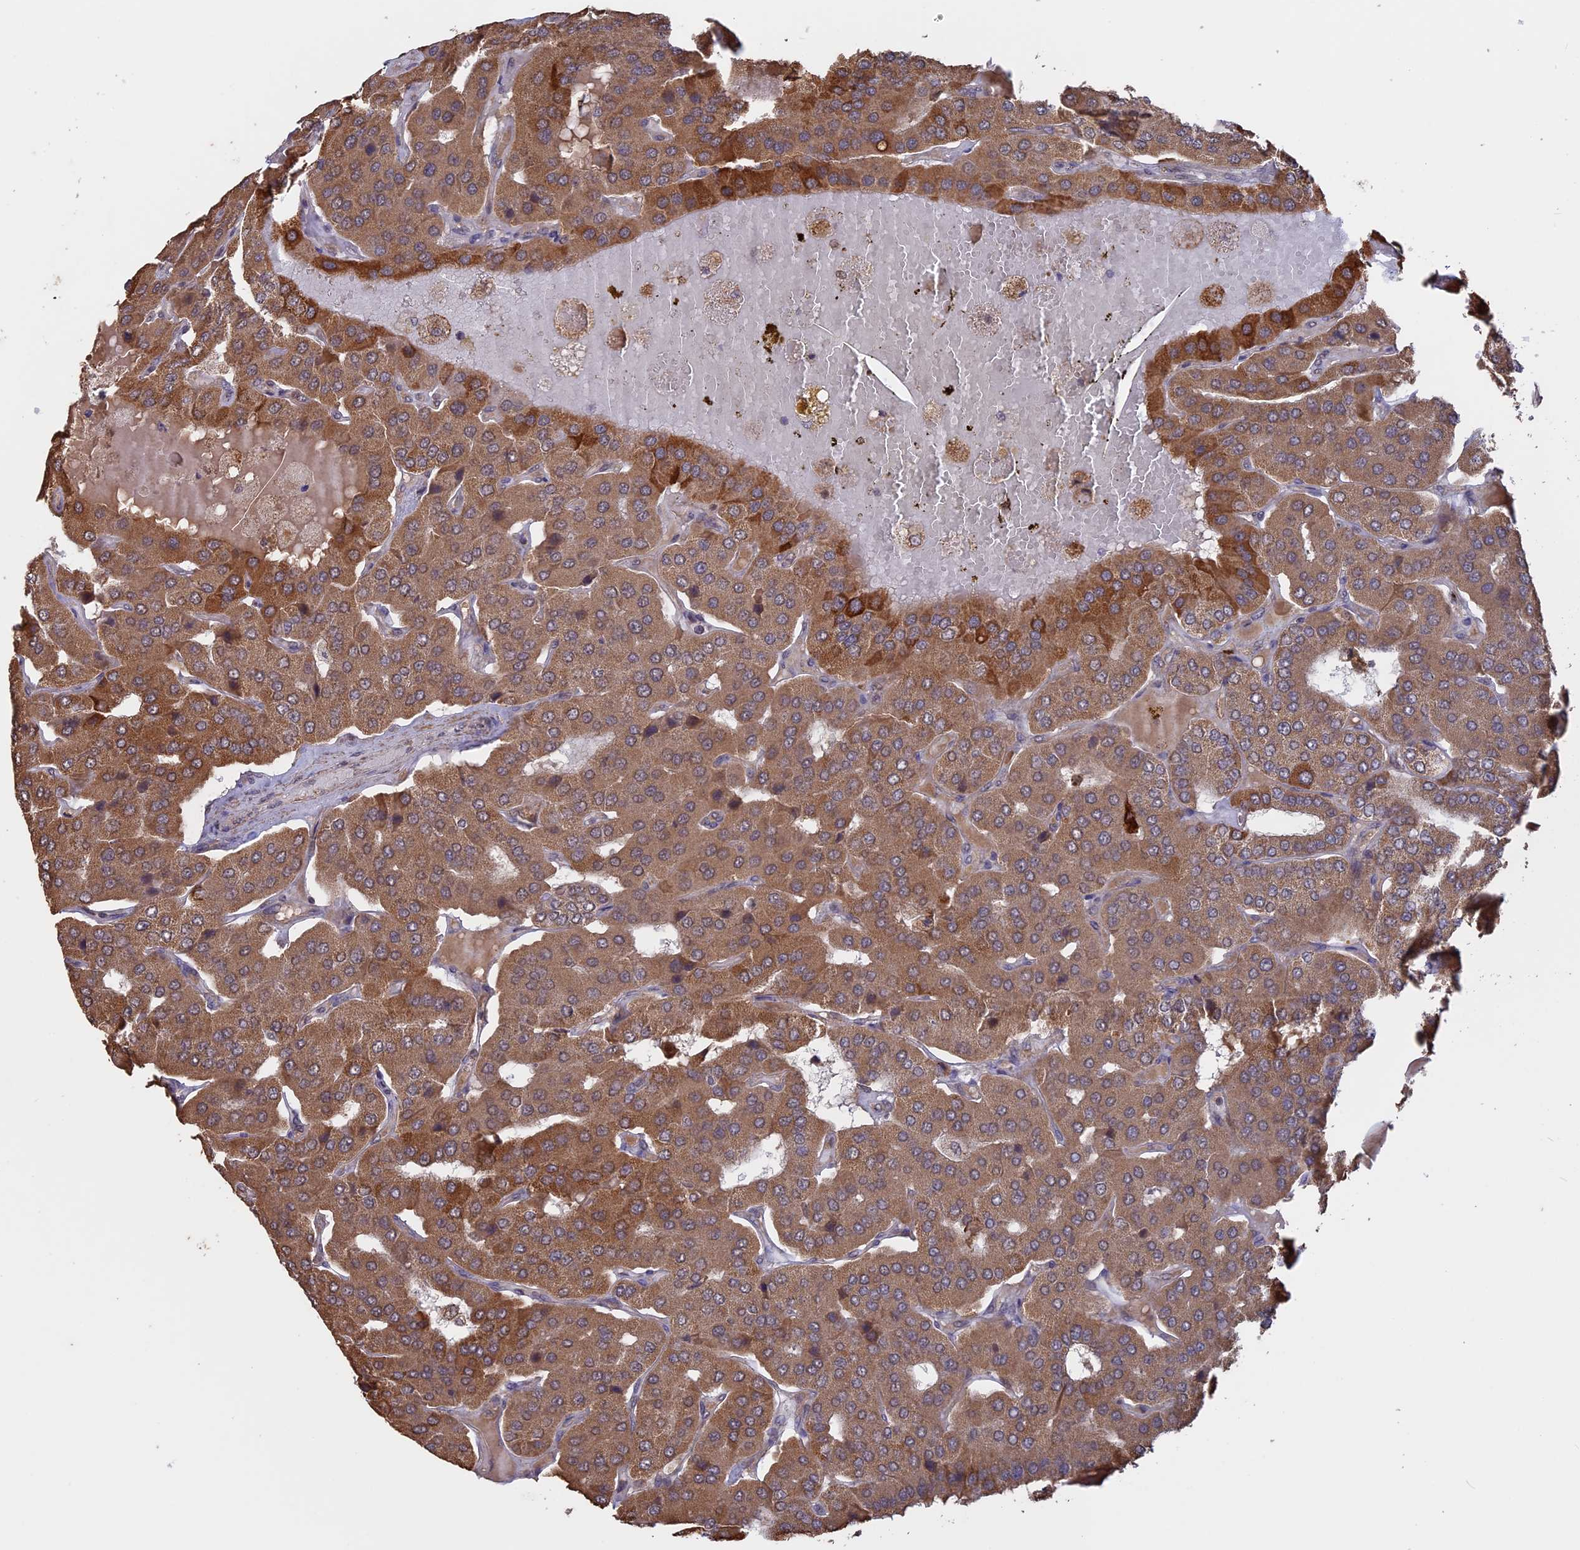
{"staining": {"intensity": "moderate", "quantity": ">75%", "location": "cytoplasmic/membranous"}, "tissue": "parathyroid gland", "cell_type": "Glandular cells", "image_type": "normal", "snomed": [{"axis": "morphology", "description": "Normal tissue, NOS"}, {"axis": "morphology", "description": "Adenoma, NOS"}, {"axis": "topography", "description": "Parathyroid gland"}], "caption": "Parathyroid gland stained with DAB immunohistochemistry (IHC) reveals medium levels of moderate cytoplasmic/membranous staining in about >75% of glandular cells.", "gene": "FAM210B", "patient": {"sex": "female", "age": 86}}